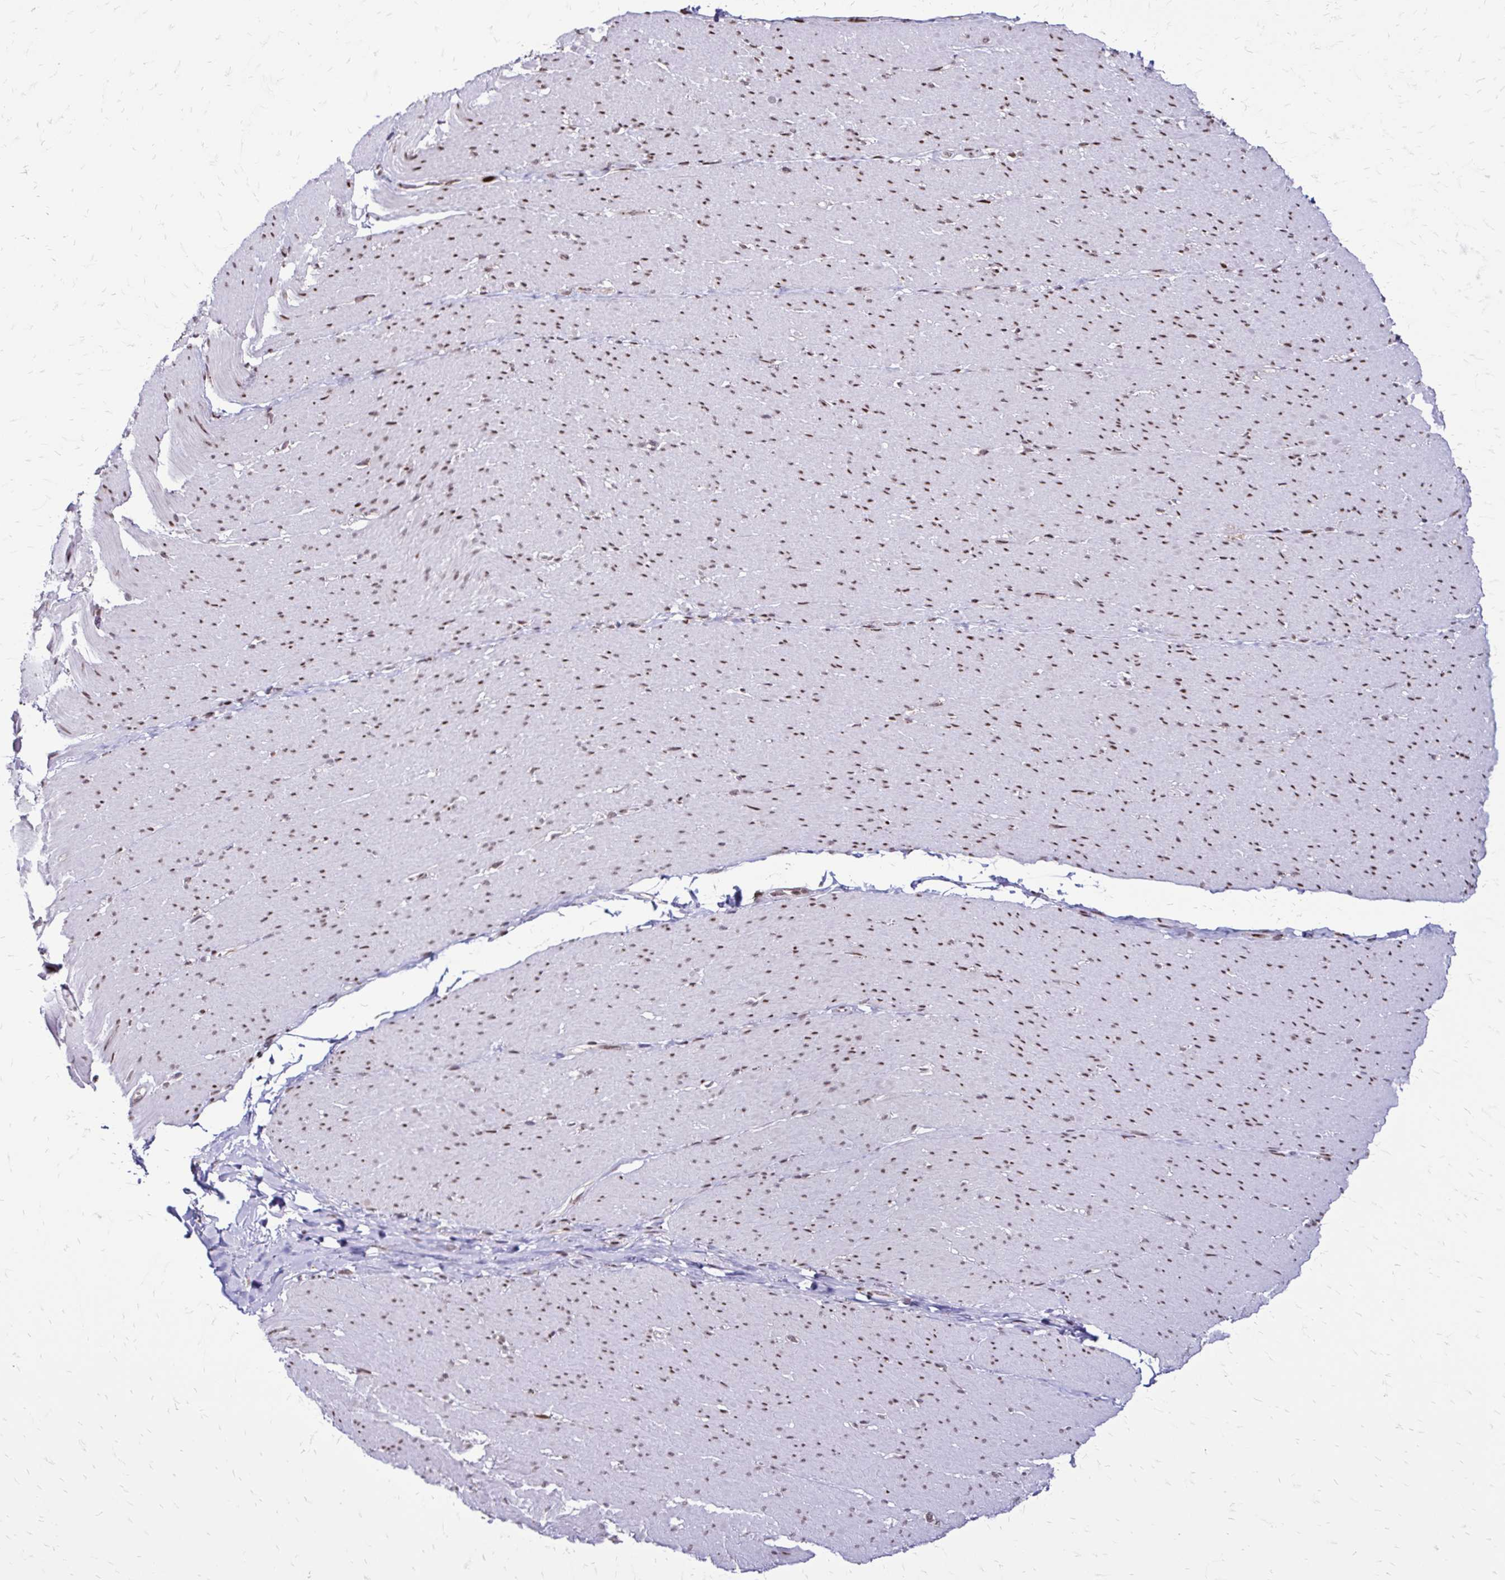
{"staining": {"intensity": "moderate", "quantity": "25%-75%", "location": "nuclear"}, "tissue": "smooth muscle", "cell_type": "Smooth muscle cells", "image_type": "normal", "snomed": [{"axis": "morphology", "description": "Normal tissue, NOS"}, {"axis": "topography", "description": "Smooth muscle"}, {"axis": "topography", "description": "Rectum"}], "caption": "Protein expression analysis of benign smooth muscle demonstrates moderate nuclear expression in approximately 25%-75% of smooth muscle cells.", "gene": "TOB1", "patient": {"sex": "male", "age": 53}}